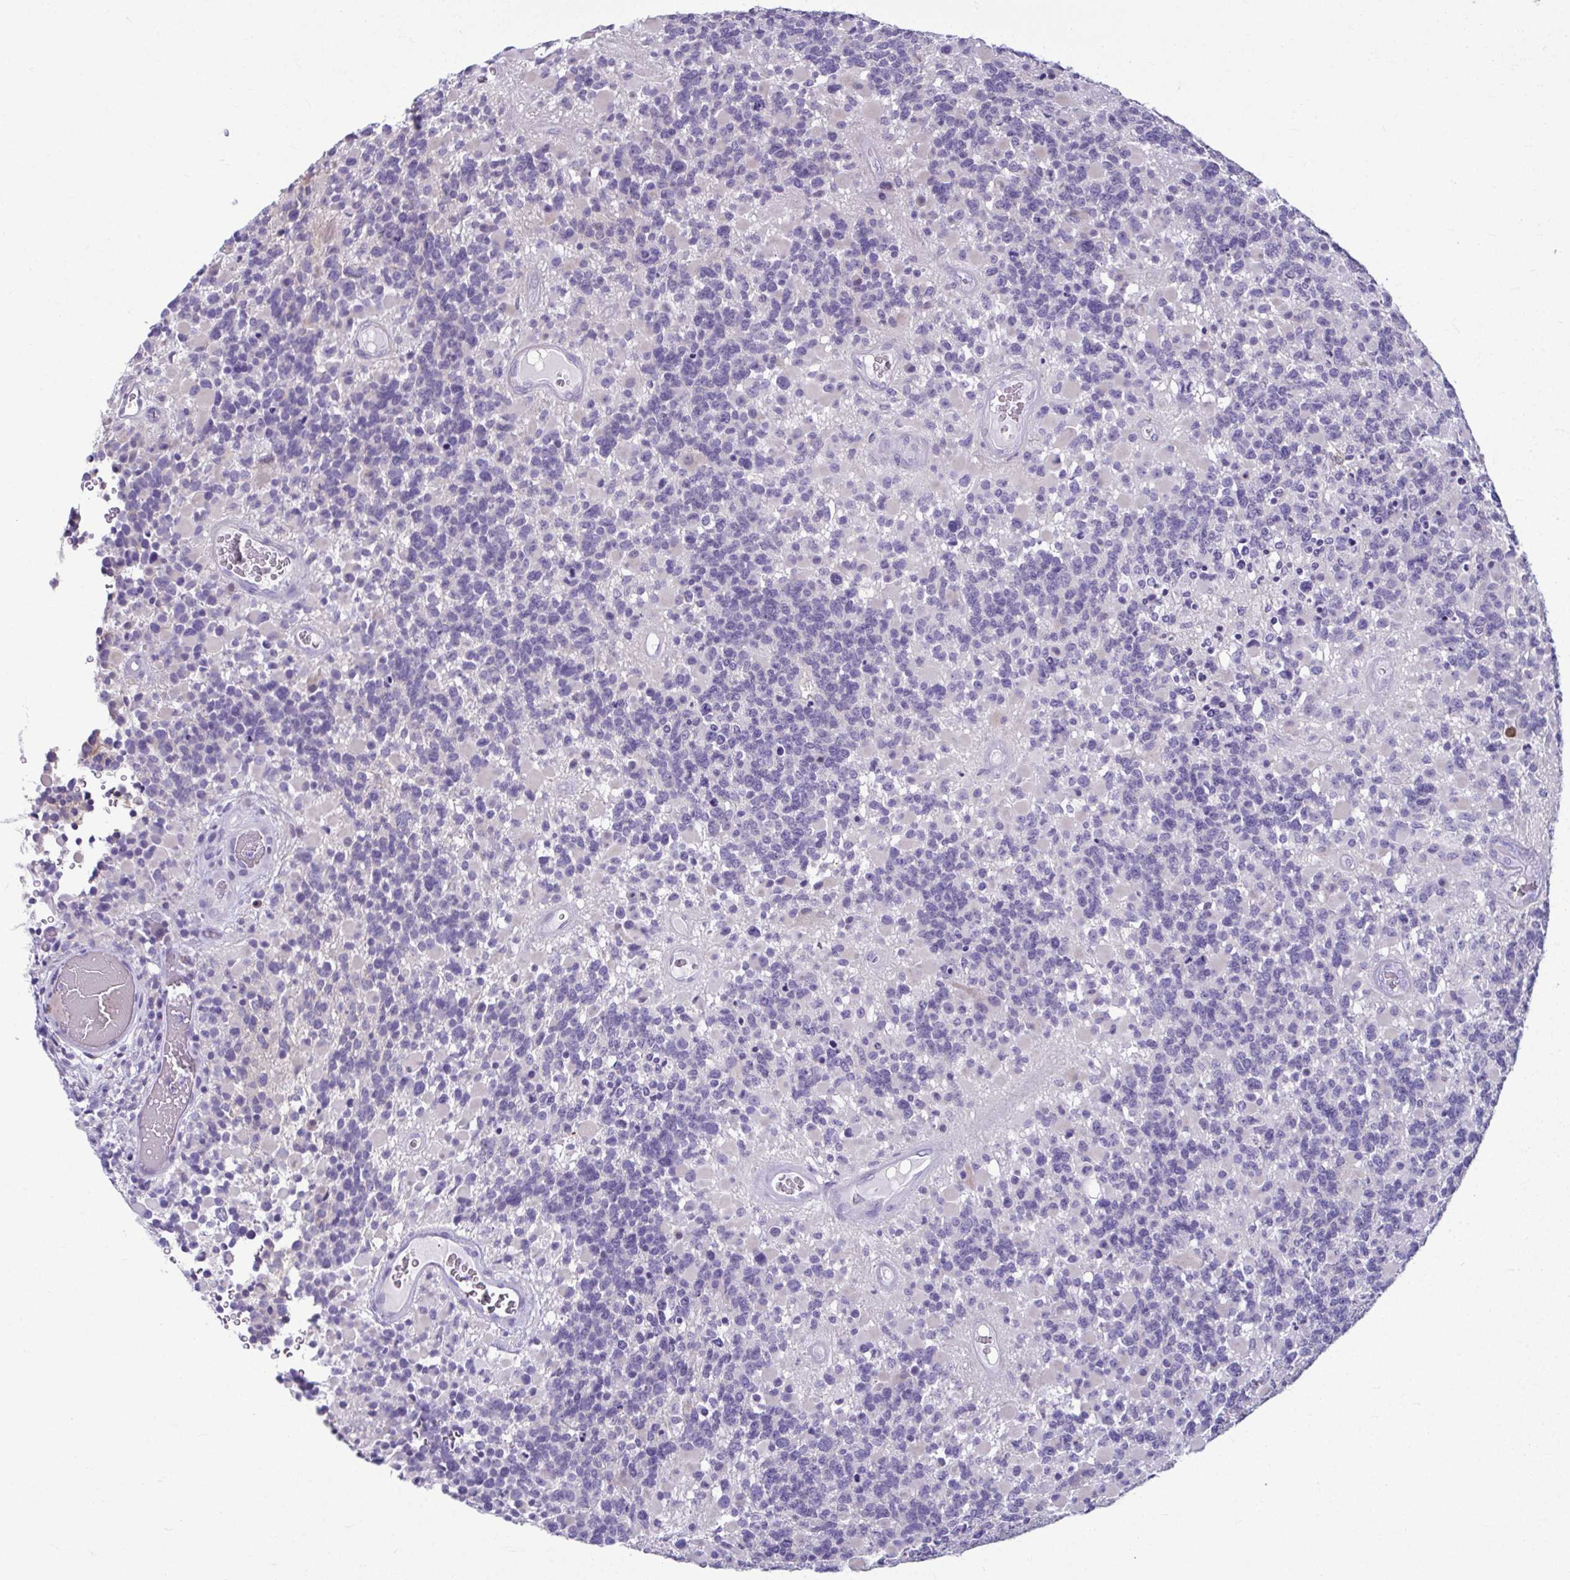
{"staining": {"intensity": "negative", "quantity": "none", "location": "none"}, "tissue": "glioma", "cell_type": "Tumor cells", "image_type": "cancer", "snomed": [{"axis": "morphology", "description": "Glioma, malignant, High grade"}, {"axis": "topography", "description": "Brain"}], "caption": "IHC histopathology image of neoplastic tissue: human glioma stained with DAB (3,3'-diaminobenzidine) displays no significant protein expression in tumor cells.", "gene": "SERPINI1", "patient": {"sex": "female", "age": 40}}